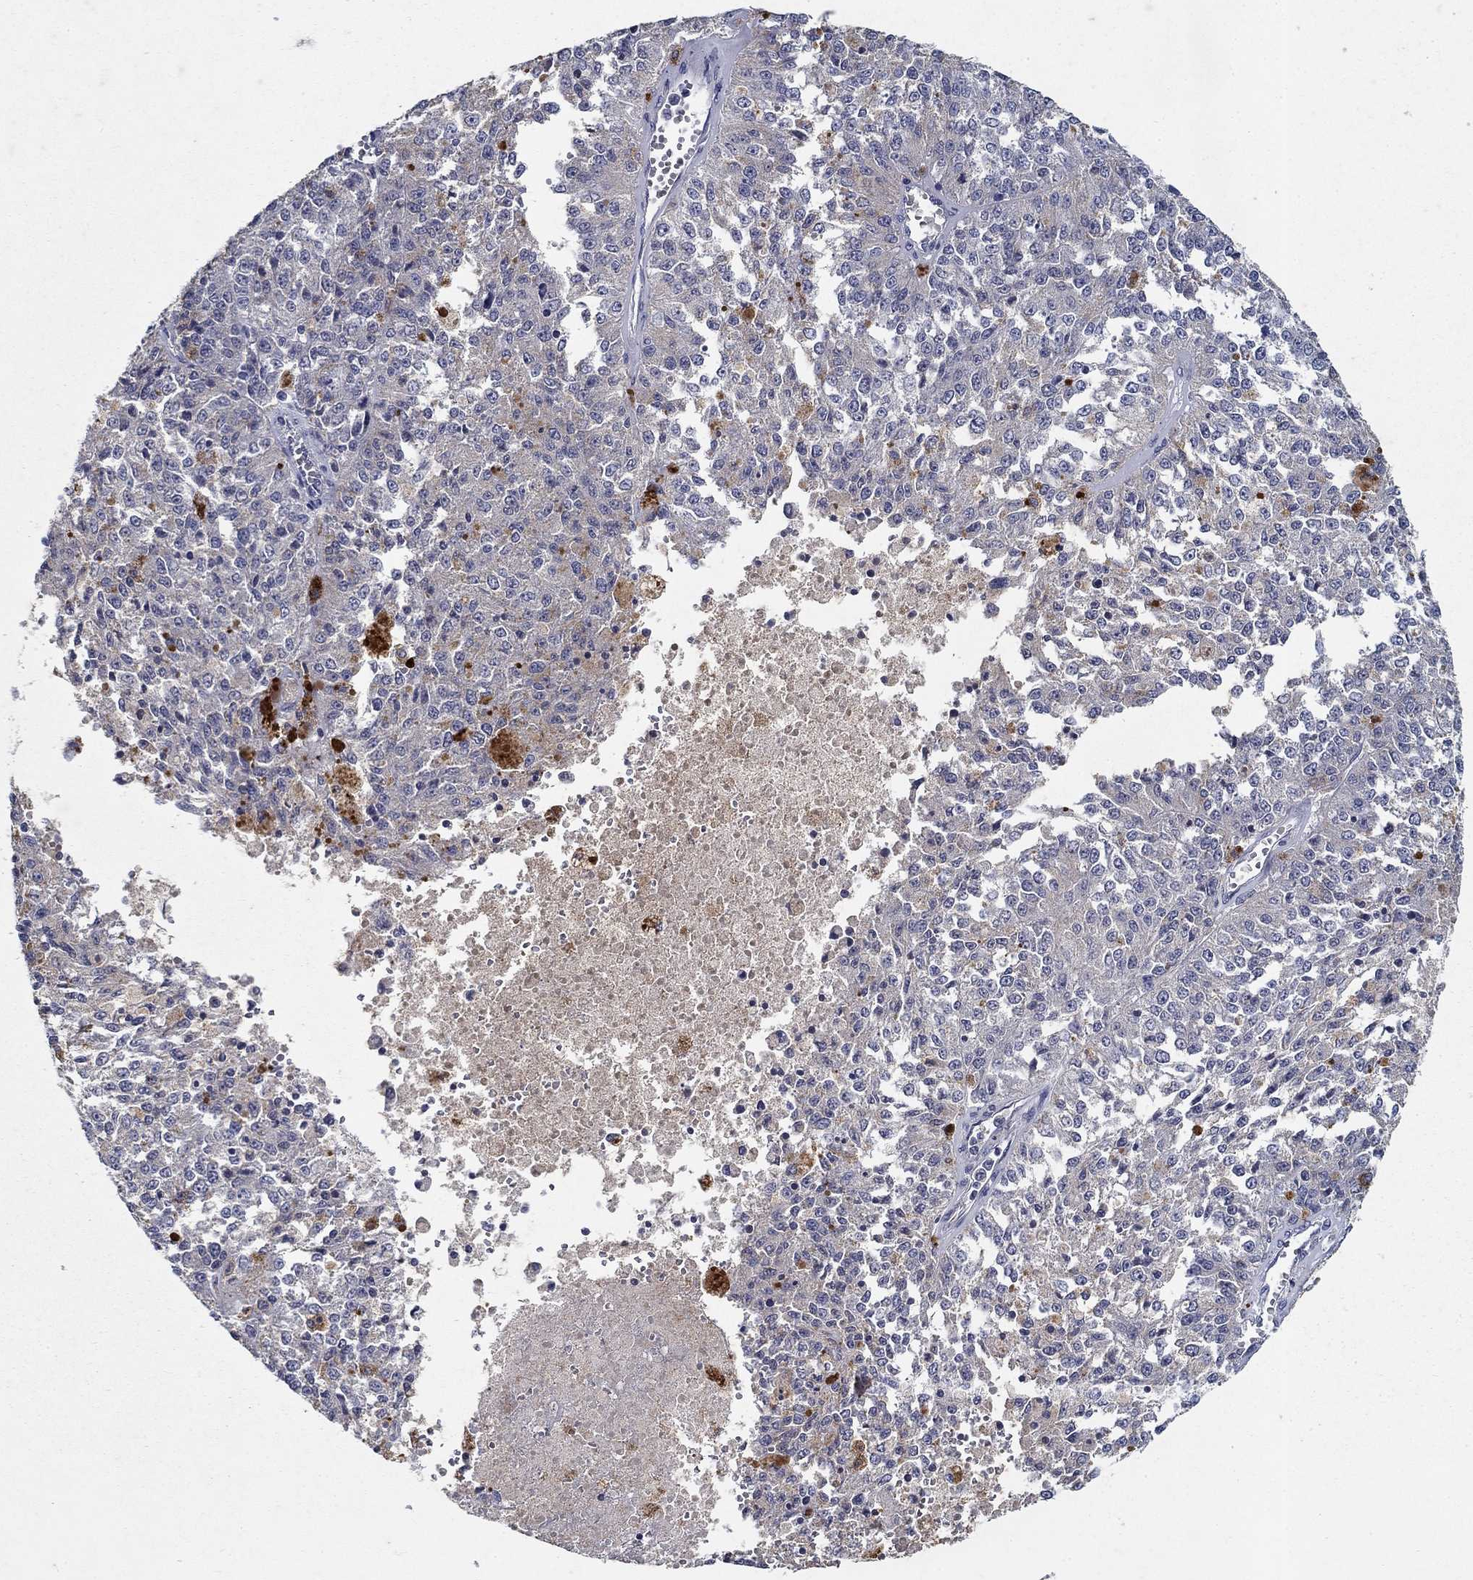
{"staining": {"intensity": "negative", "quantity": "none", "location": "none"}, "tissue": "melanoma", "cell_type": "Tumor cells", "image_type": "cancer", "snomed": [{"axis": "morphology", "description": "Malignant melanoma, Metastatic site"}, {"axis": "topography", "description": "Lymph node"}], "caption": "Melanoma was stained to show a protein in brown. There is no significant staining in tumor cells.", "gene": "PROZ", "patient": {"sex": "female", "age": 64}}